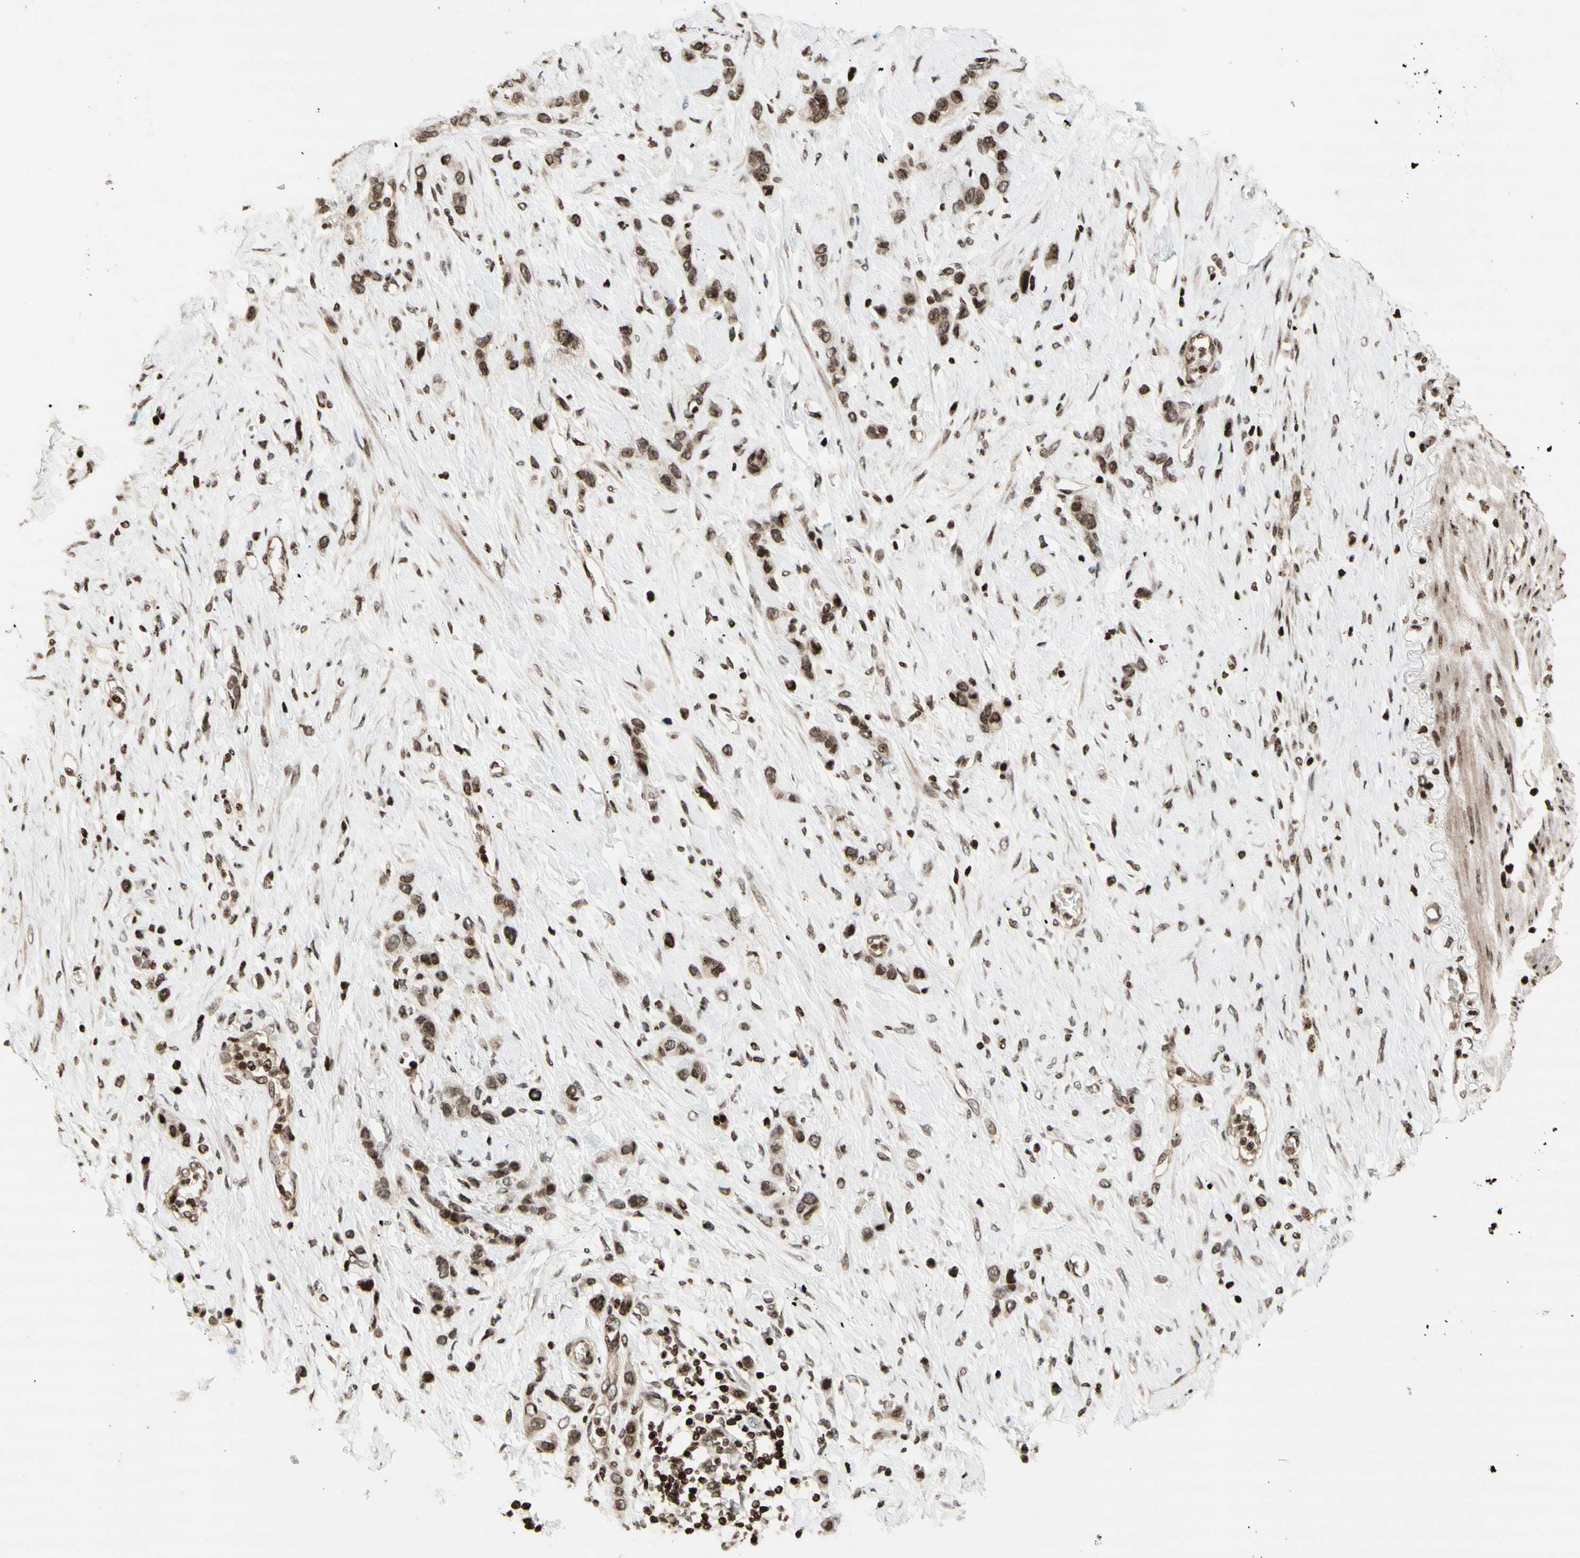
{"staining": {"intensity": "moderate", "quantity": ">75%", "location": "cytoplasmic/membranous,nuclear"}, "tissue": "stomach cancer", "cell_type": "Tumor cells", "image_type": "cancer", "snomed": [{"axis": "morphology", "description": "Adenocarcinoma, NOS"}, {"axis": "morphology", "description": "Adenocarcinoma, High grade"}, {"axis": "topography", "description": "Stomach, upper"}, {"axis": "topography", "description": "Stomach, lower"}], "caption": "This is an image of IHC staining of stomach cancer (adenocarcinoma), which shows moderate staining in the cytoplasmic/membranous and nuclear of tumor cells.", "gene": "POLA1", "patient": {"sex": "female", "age": 65}}